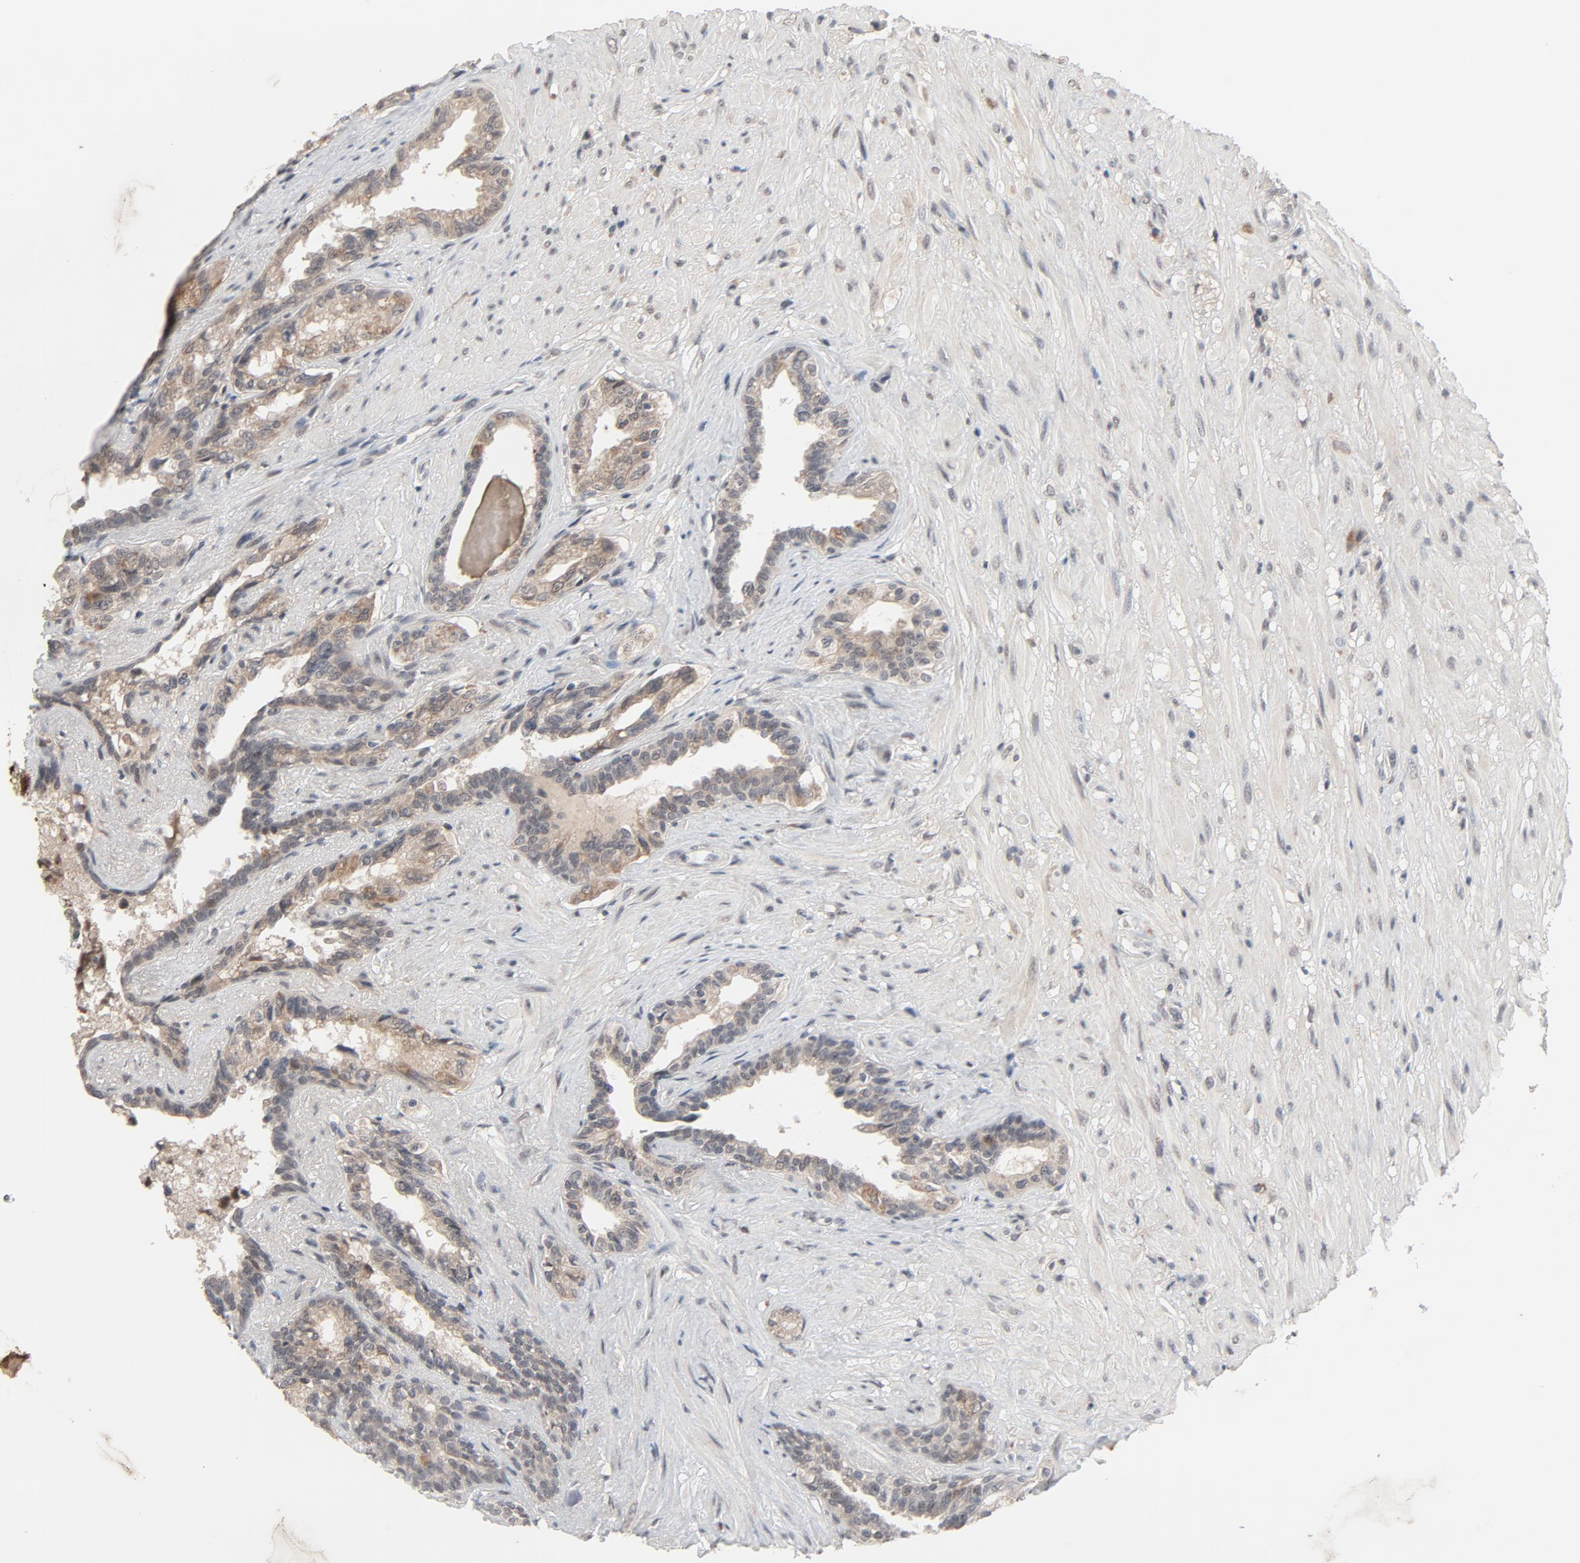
{"staining": {"intensity": "weak", "quantity": ">75%", "location": "cytoplasmic/membranous"}, "tissue": "seminal vesicle", "cell_type": "Glandular cells", "image_type": "normal", "snomed": [{"axis": "morphology", "description": "Normal tissue, NOS"}, {"axis": "topography", "description": "Seminal veicle"}], "caption": "IHC (DAB) staining of normal human seminal vesicle exhibits weak cytoplasmic/membranous protein expression in approximately >75% of glandular cells.", "gene": "MT3", "patient": {"sex": "male", "age": 61}}